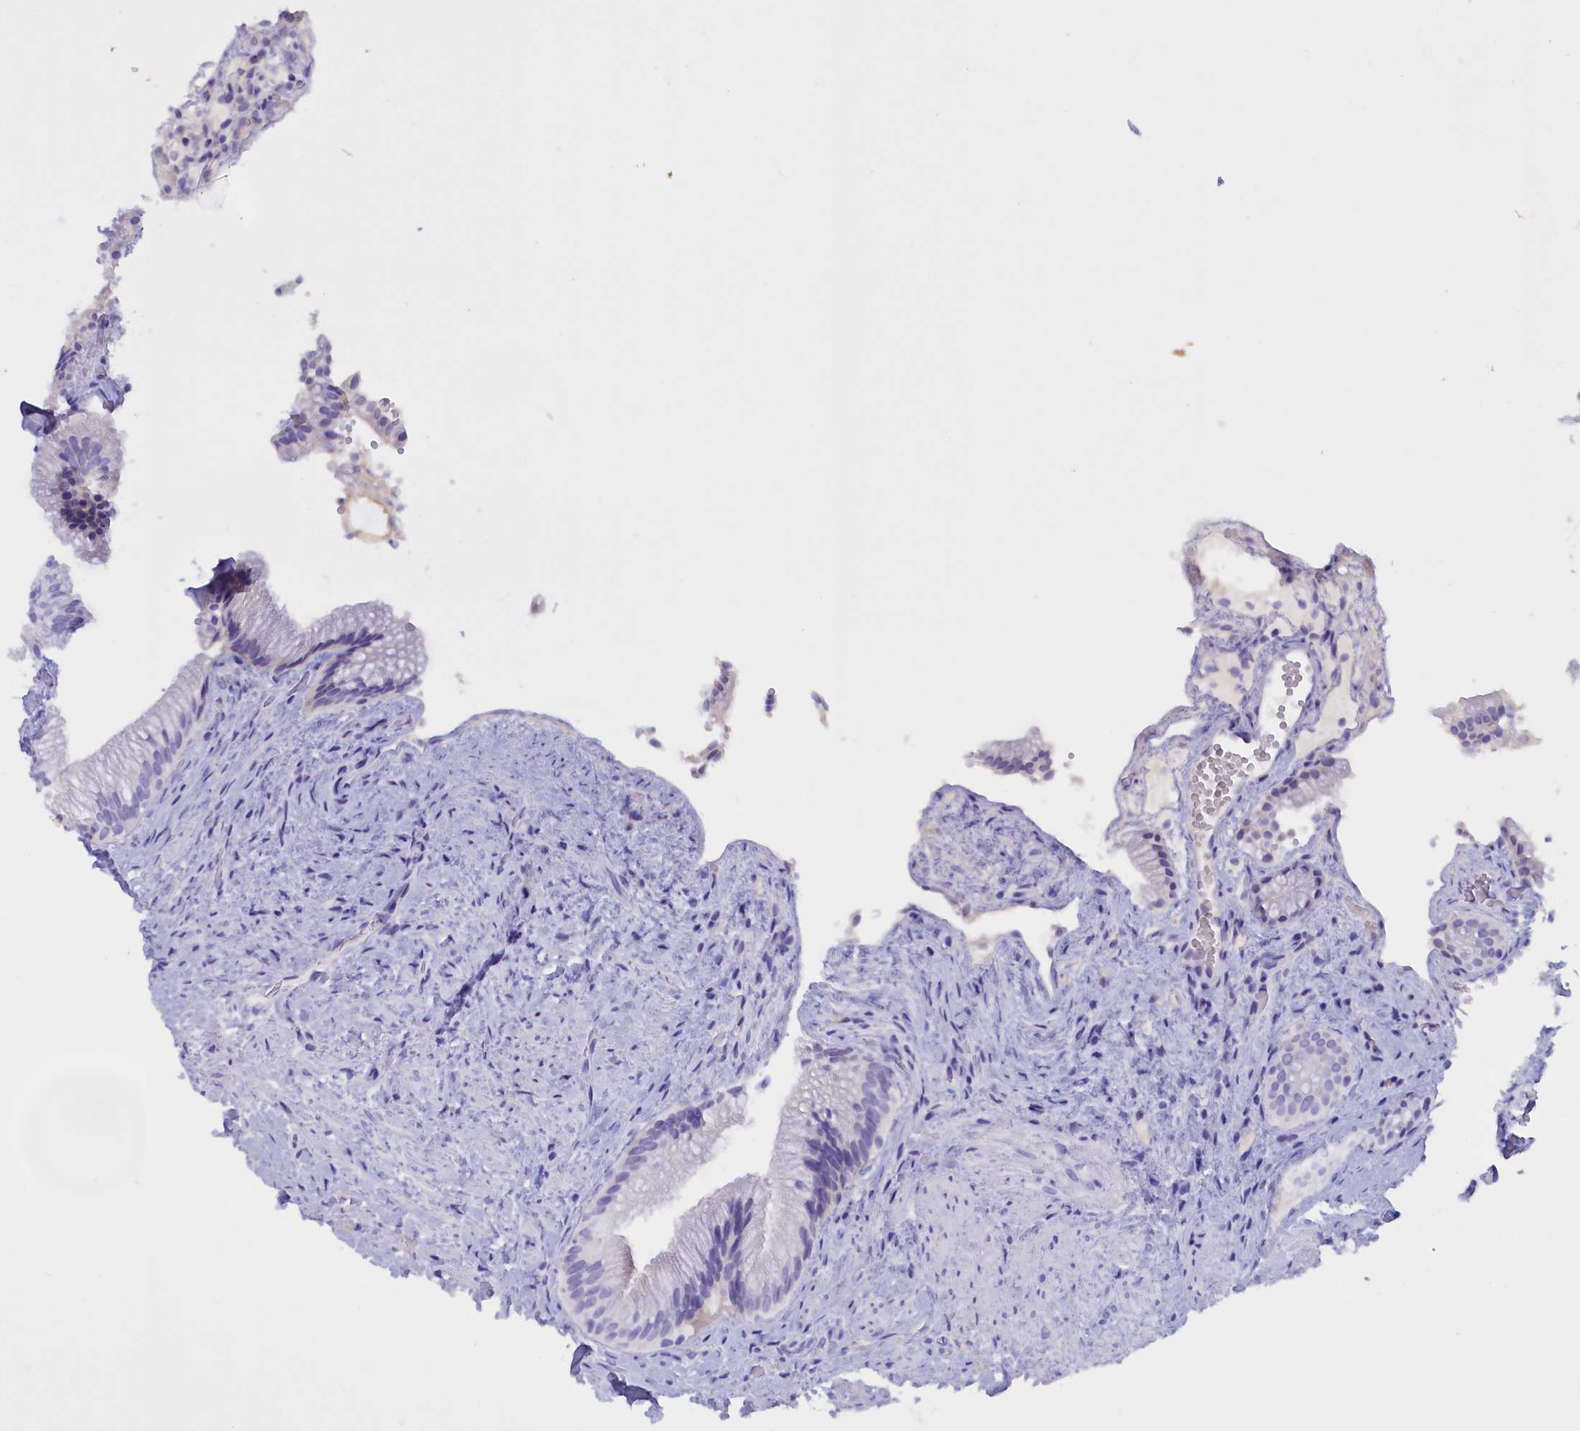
{"staining": {"intensity": "negative", "quantity": "none", "location": "none"}, "tissue": "gallbladder", "cell_type": "Glandular cells", "image_type": "normal", "snomed": [{"axis": "morphology", "description": "Normal tissue, NOS"}, {"axis": "morphology", "description": "Inflammation, NOS"}, {"axis": "topography", "description": "Gallbladder"}], "caption": "DAB (3,3'-diaminobenzidine) immunohistochemical staining of unremarkable human gallbladder exhibits no significant expression in glandular cells.", "gene": "PROK2", "patient": {"sex": "male", "age": 51}}